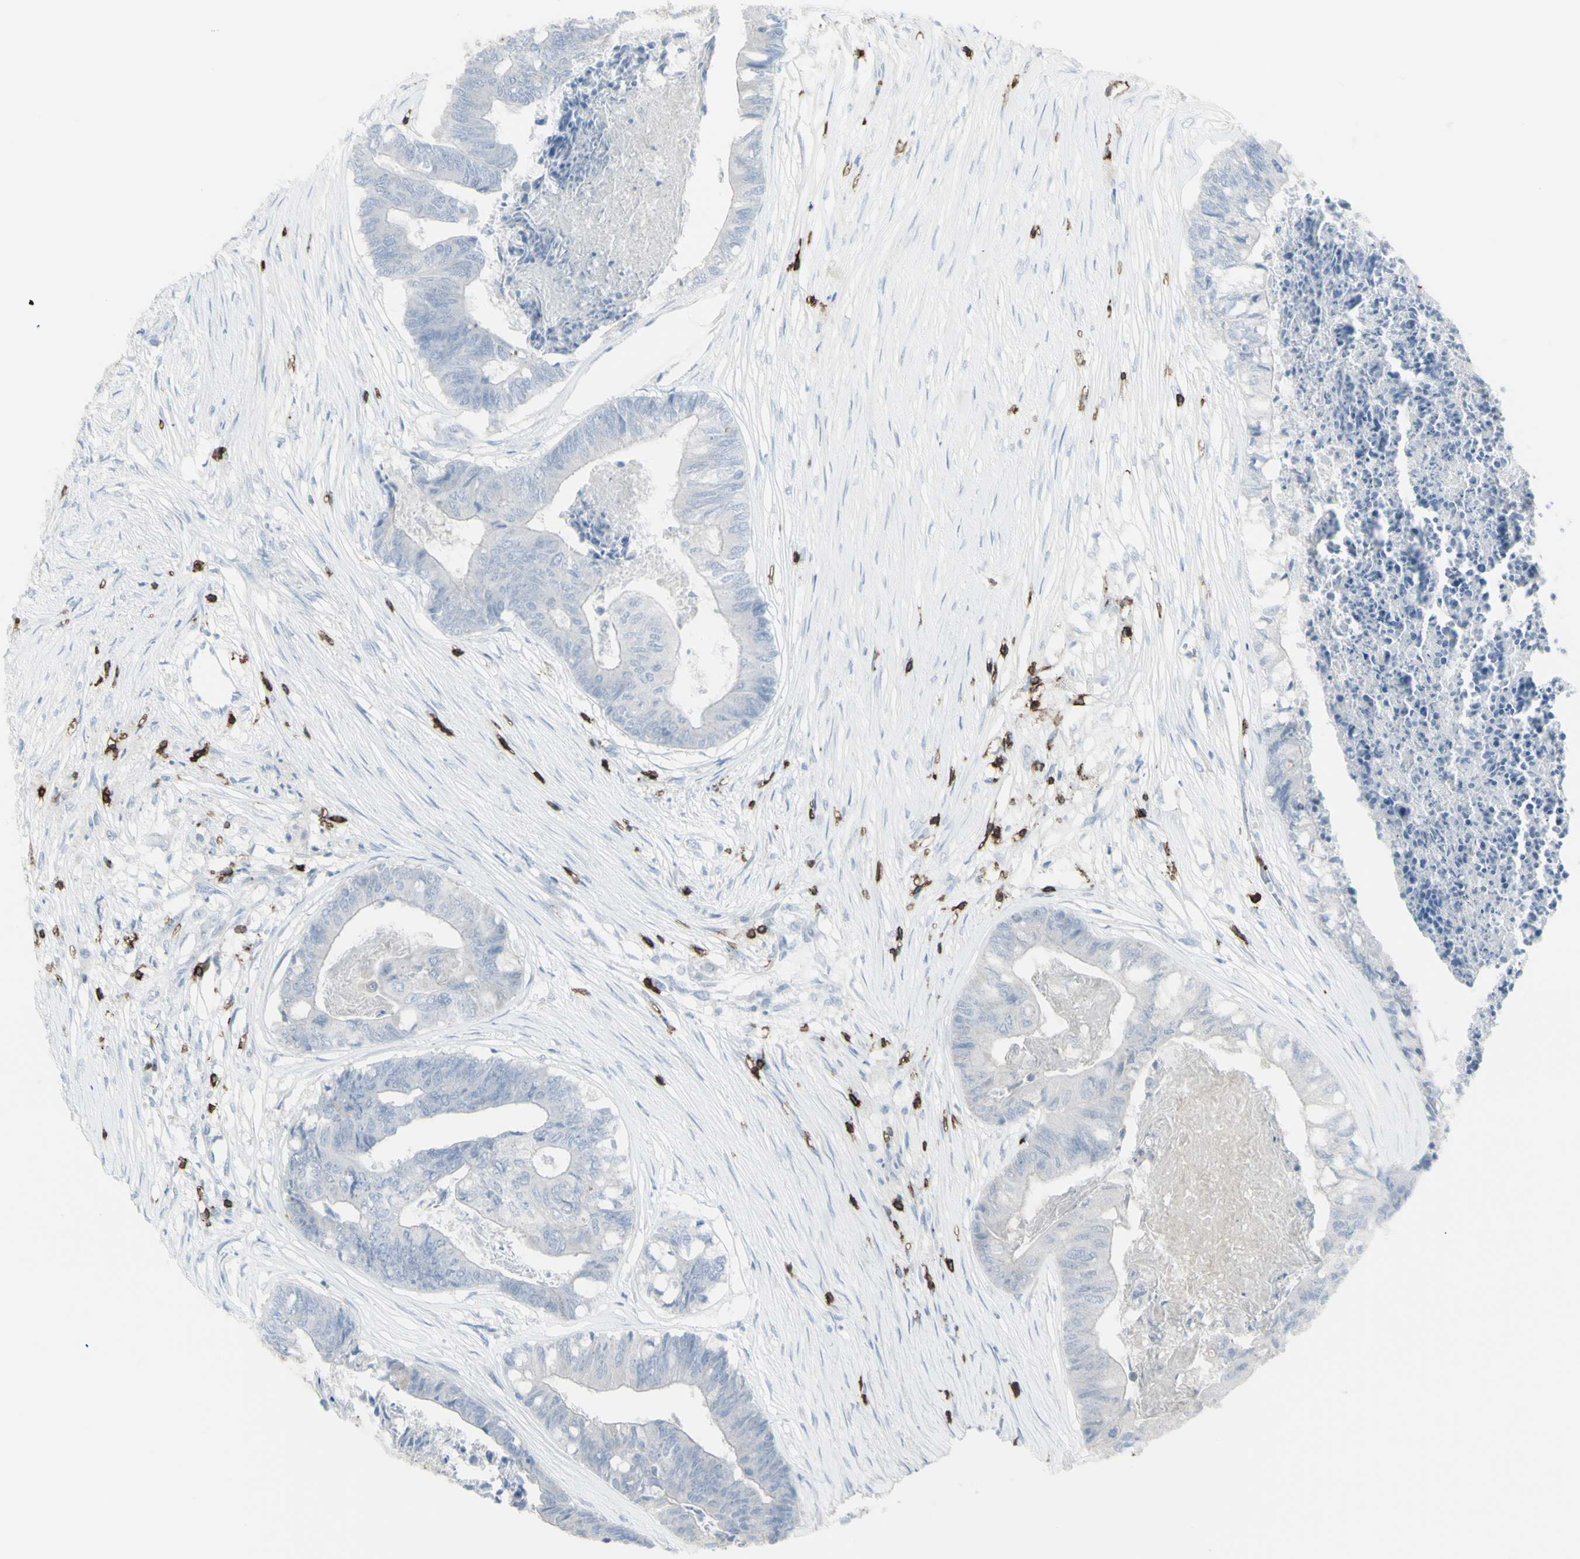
{"staining": {"intensity": "negative", "quantity": "none", "location": "none"}, "tissue": "colorectal cancer", "cell_type": "Tumor cells", "image_type": "cancer", "snomed": [{"axis": "morphology", "description": "Adenocarcinoma, NOS"}, {"axis": "topography", "description": "Rectum"}], "caption": "Immunohistochemistry histopathology image of neoplastic tissue: colorectal cancer stained with DAB displays no significant protein staining in tumor cells. Nuclei are stained in blue.", "gene": "CD247", "patient": {"sex": "male", "age": 63}}